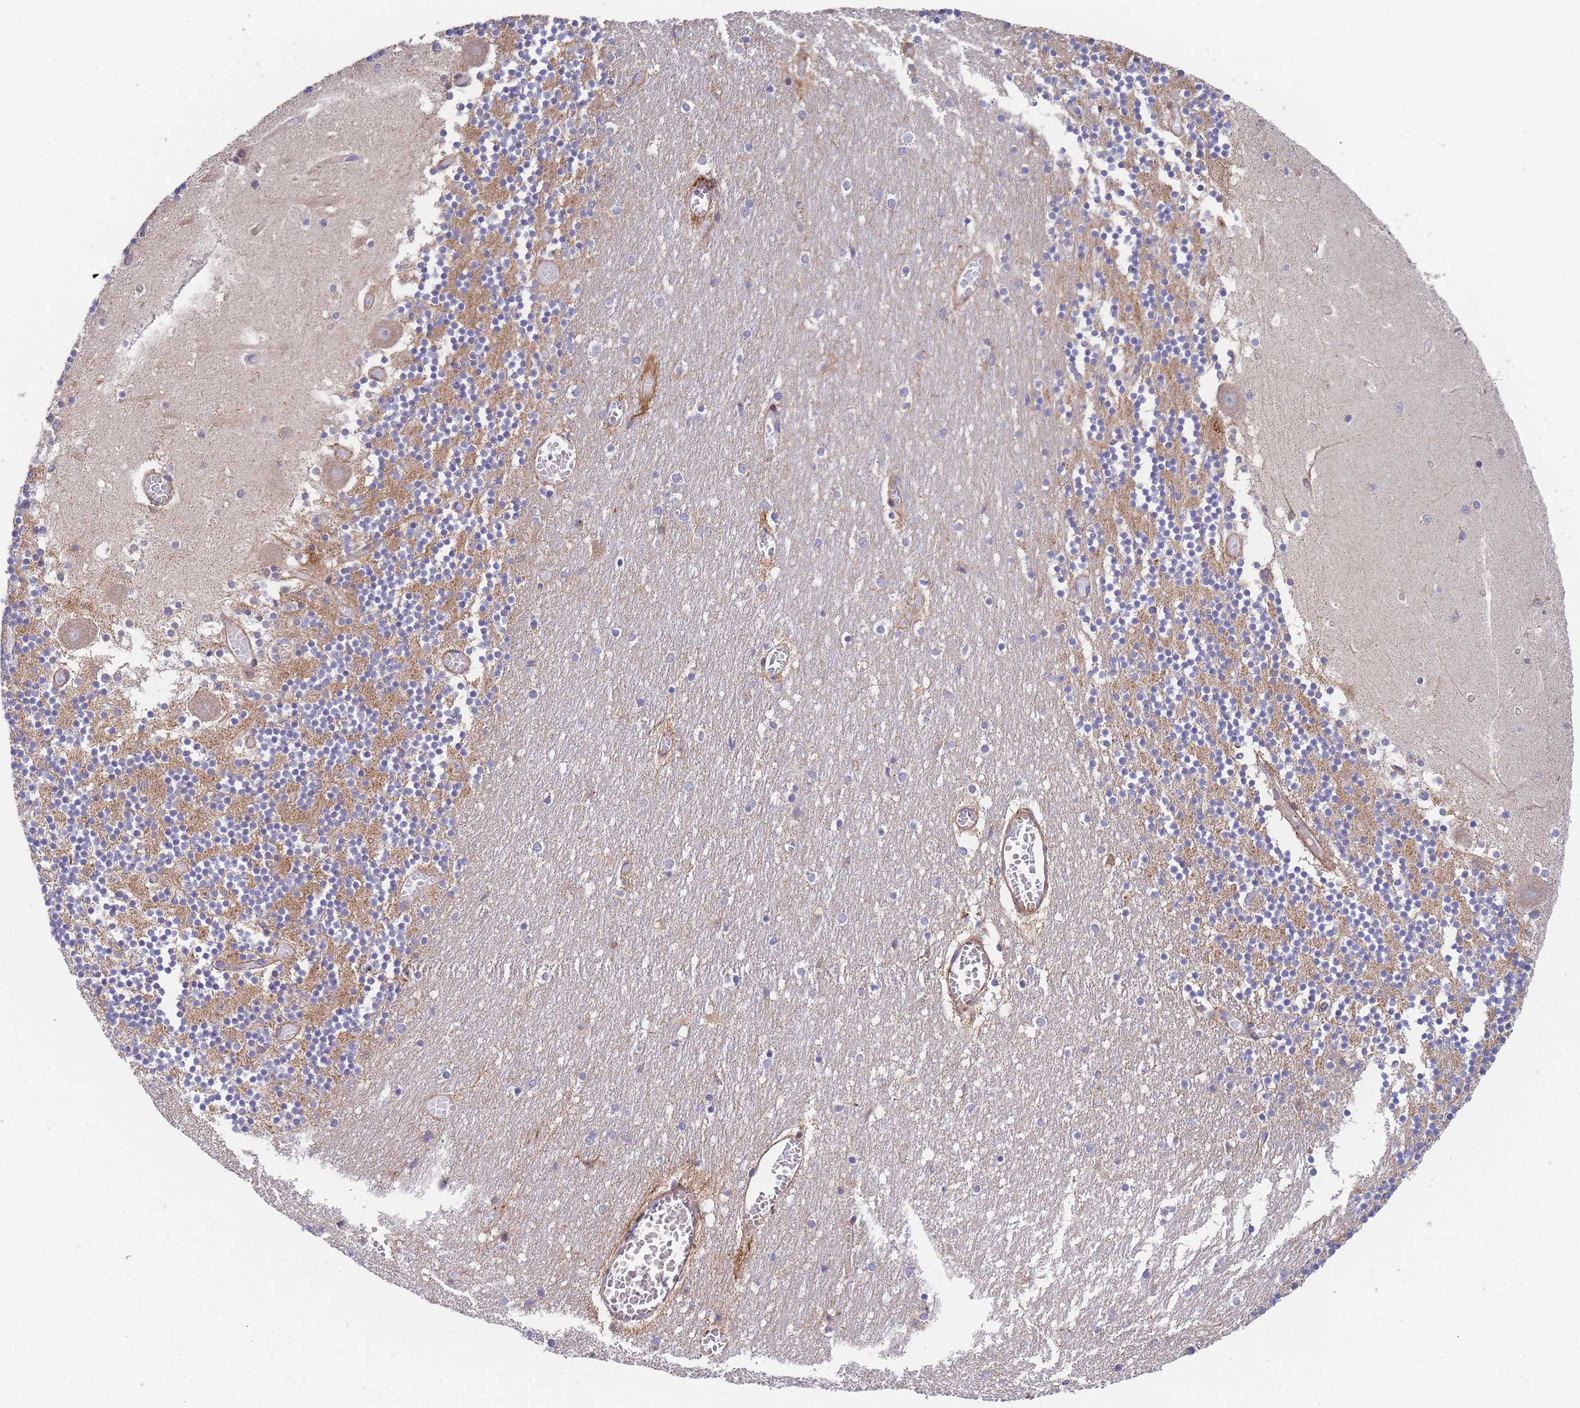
{"staining": {"intensity": "moderate", "quantity": "25%-75%", "location": "cytoplasmic/membranous"}, "tissue": "cerebellum", "cell_type": "Cells in granular layer", "image_type": "normal", "snomed": [{"axis": "morphology", "description": "Normal tissue, NOS"}, {"axis": "topography", "description": "Cerebellum"}], "caption": "Normal cerebellum demonstrates moderate cytoplasmic/membranous positivity in about 25%-75% of cells in granular layer, visualized by immunohistochemistry. Using DAB (brown) and hematoxylin (blue) stains, captured at high magnification using brightfield microscopy.", "gene": "MTRES1", "patient": {"sex": "female", "age": 28}}